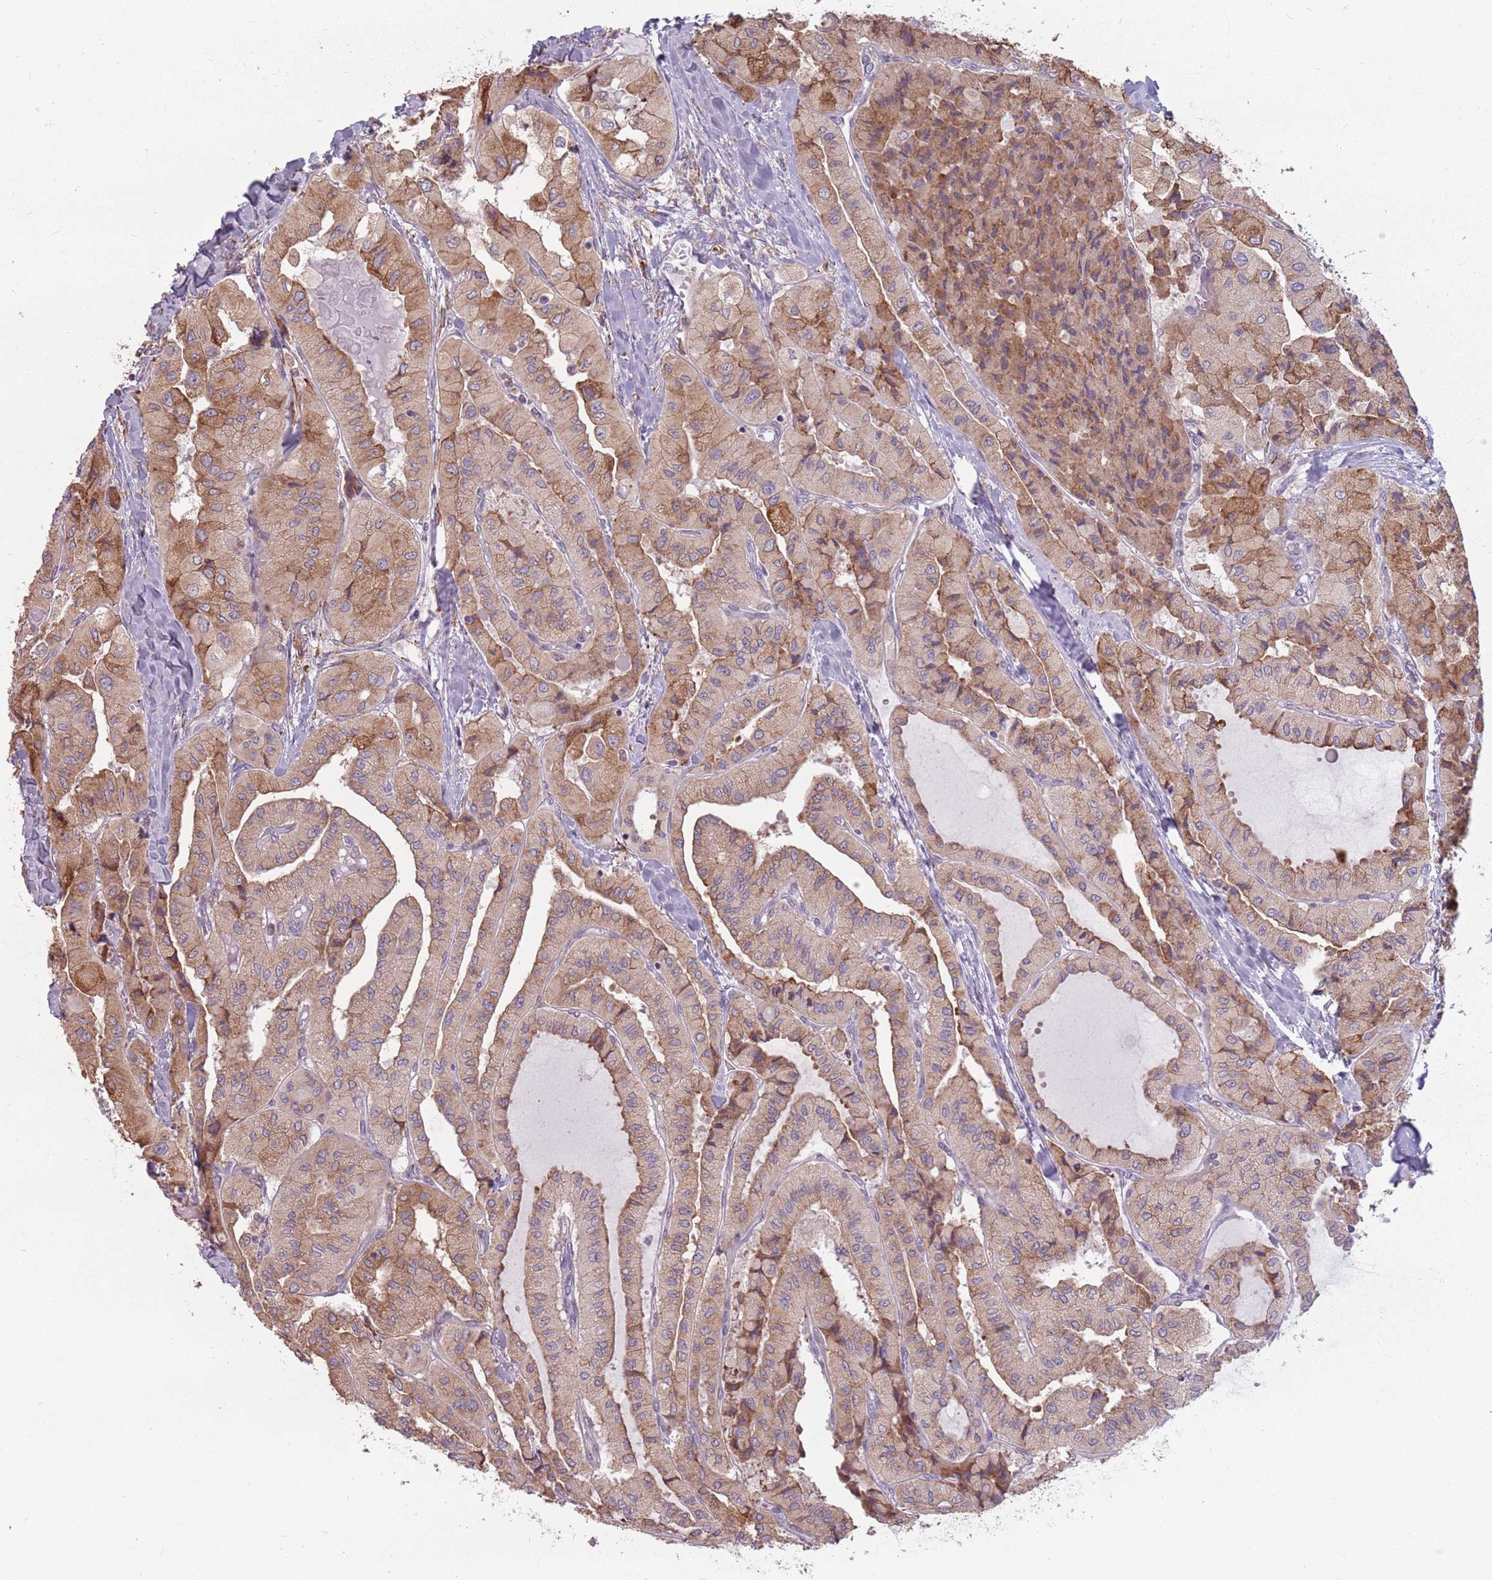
{"staining": {"intensity": "moderate", "quantity": ">75%", "location": "cytoplasmic/membranous"}, "tissue": "thyroid cancer", "cell_type": "Tumor cells", "image_type": "cancer", "snomed": [{"axis": "morphology", "description": "Normal tissue, NOS"}, {"axis": "morphology", "description": "Papillary adenocarcinoma, NOS"}, {"axis": "topography", "description": "Thyroid gland"}], "caption": "Moderate cytoplasmic/membranous protein staining is appreciated in approximately >75% of tumor cells in thyroid papillary adenocarcinoma. Using DAB (3,3'-diaminobenzidine) (brown) and hematoxylin (blue) stains, captured at high magnification using brightfield microscopy.", "gene": "RPS9", "patient": {"sex": "female", "age": 59}}